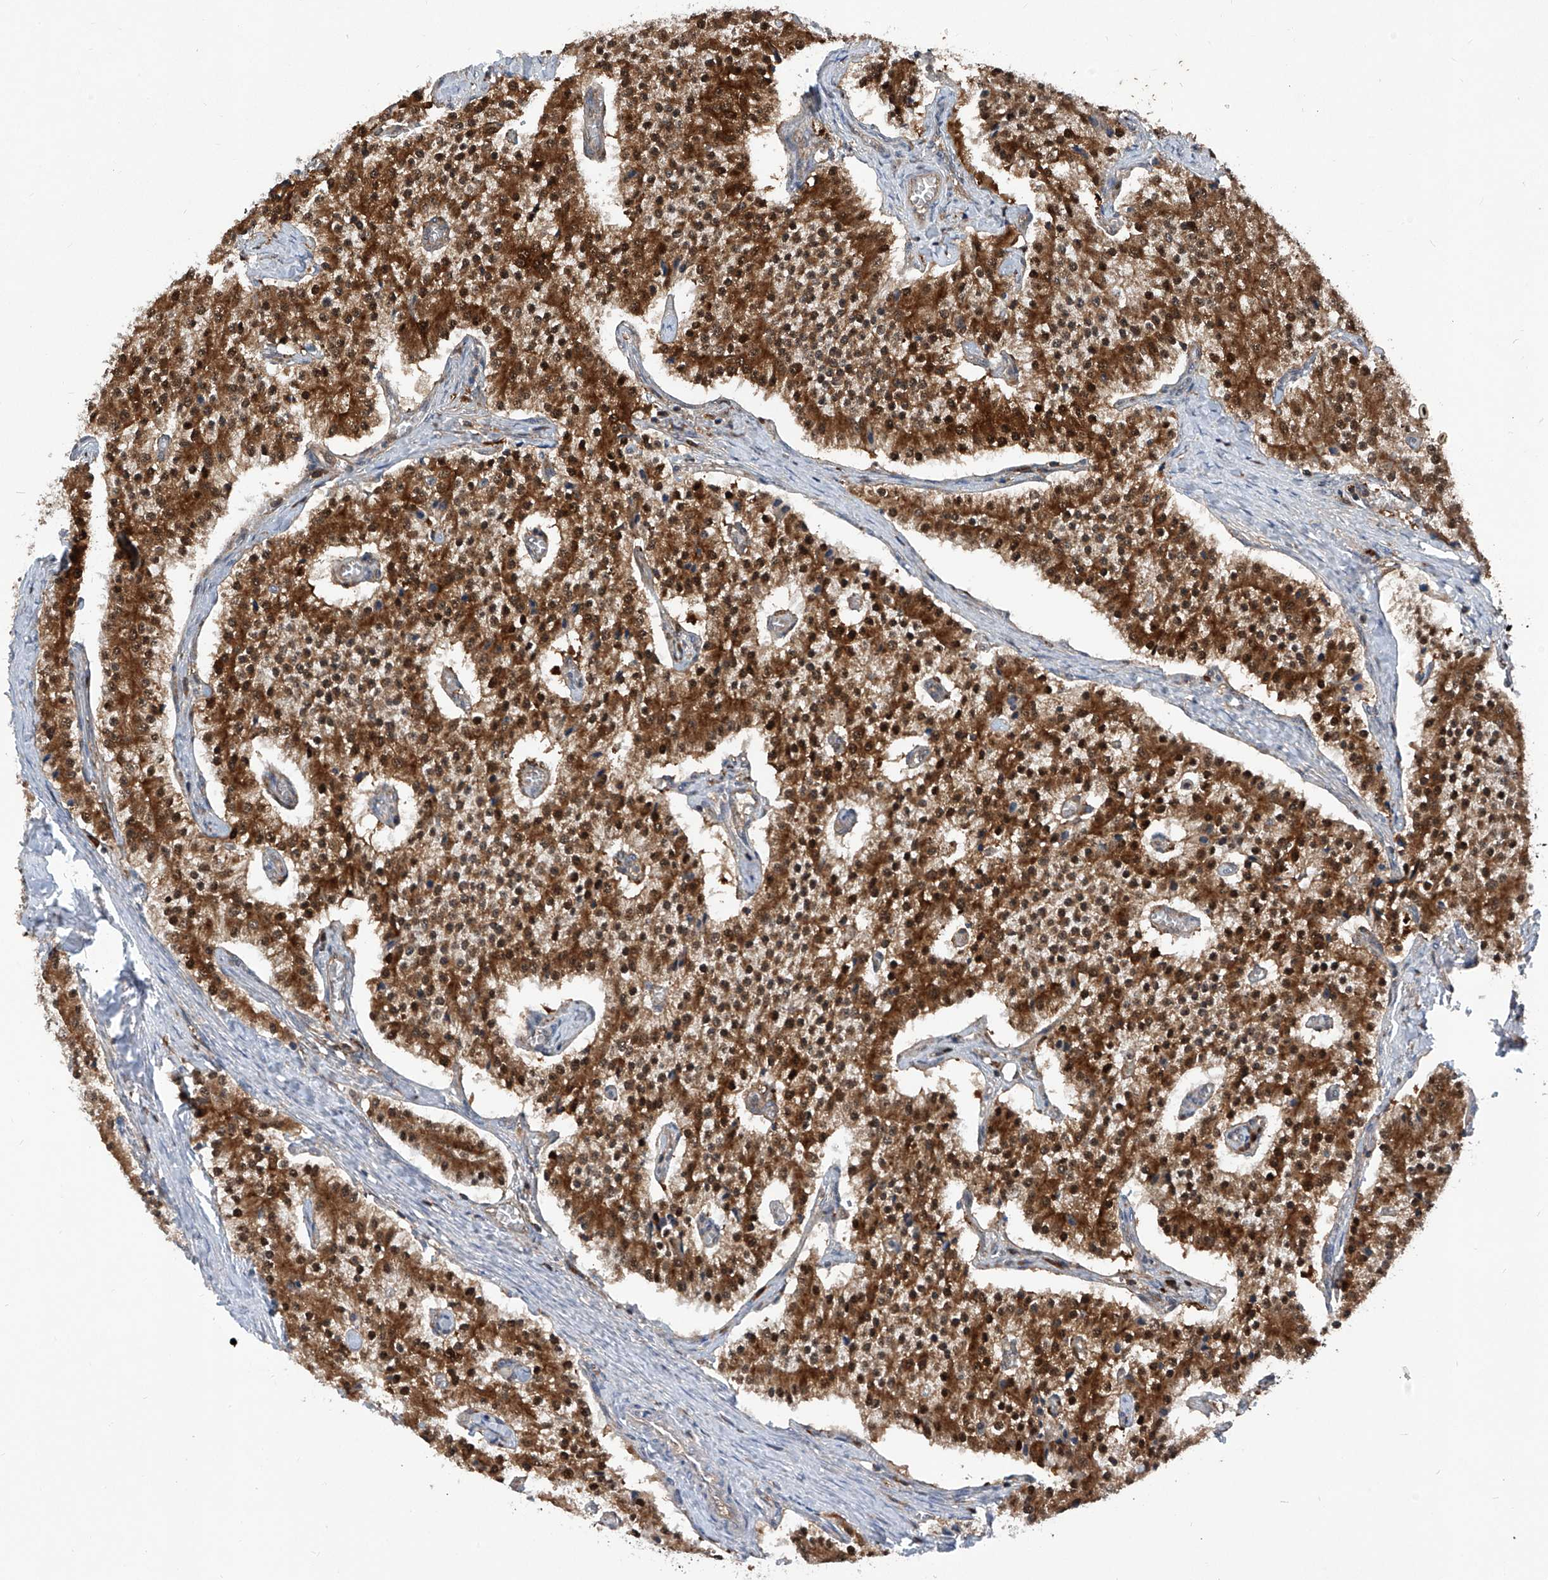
{"staining": {"intensity": "strong", "quantity": ">75%", "location": "cytoplasmic/membranous,nuclear"}, "tissue": "carcinoid", "cell_type": "Tumor cells", "image_type": "cancer", "snomed": [{"axis": "morphology", "description": "Carcinoid, malignant, NOS"}, {"axis": "topography", "description": "Colon"}], "caption": "Strong cytoplasmic/membranous and nuclear staining for a protein is seen in approximately >75% of tumor cells of carcinoid using immunohistochemistry.", "gene": "ASCC3", "patient": {"sex": "female", "age": 52}}